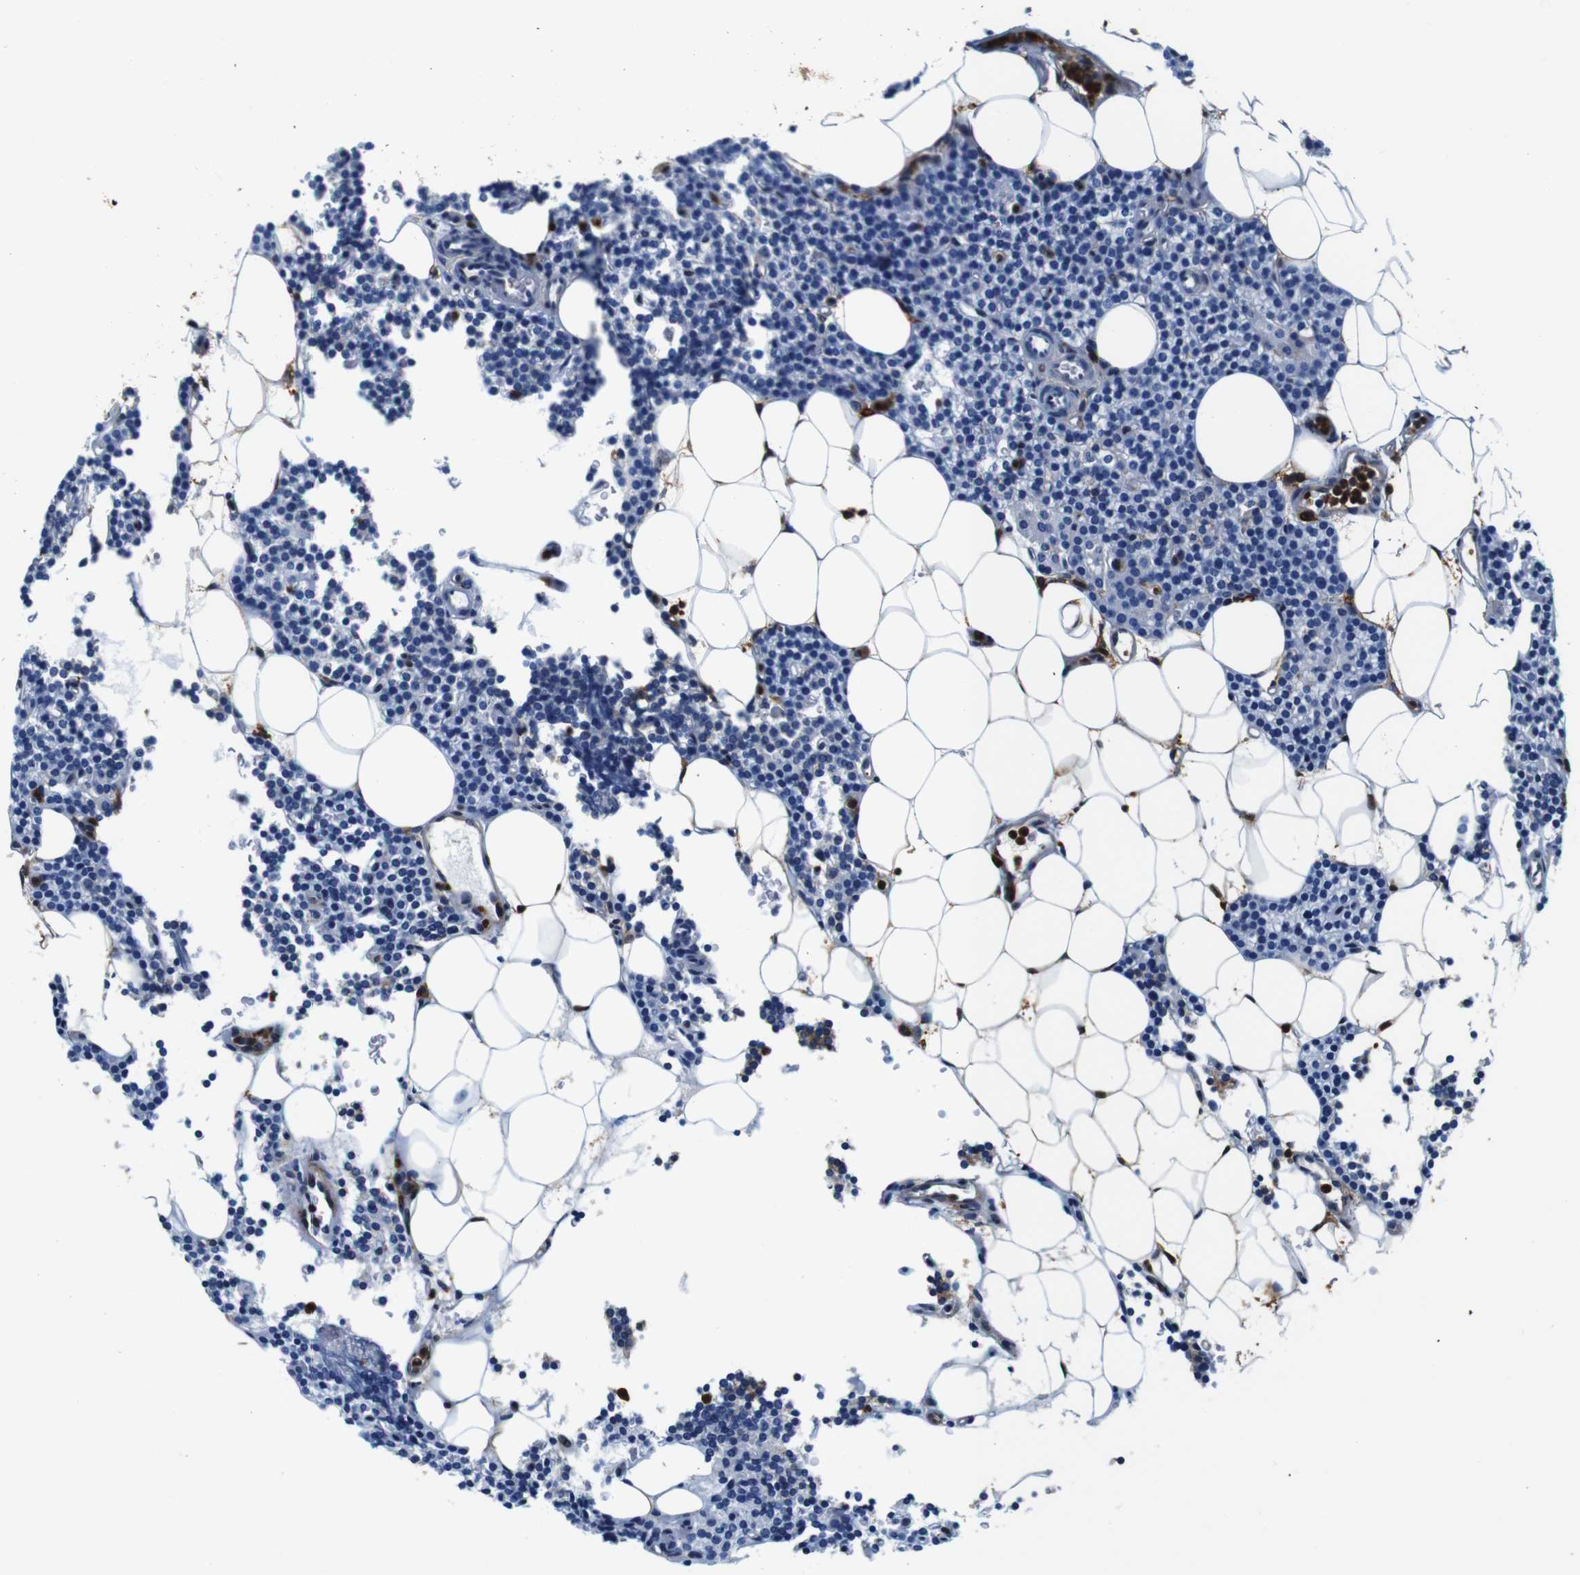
{"staining": {"intensity": "negative", "quantity": "none", "location": "none"}, "tissue": "parathyroid gland", "cell_type": "Glandular cells", "image_type": "normal", "snomed": [{"axis": "morphology", "description": "Normal tissue, NOS"}, {"axis": "morphology", "description": "Adenoma, NOS"}, {"axis": "topography", "description": "Parathyroid gland"}], "caption": "The photomicrograph exhibits no significant positivity in glandular cells of parathyroid gland. The staining is performed using DAB brown chromogen with nuclei counter-stained in using hematoxylin.", "gene": "ANXA1", "patient": {"sex": "female", "age": 51}}